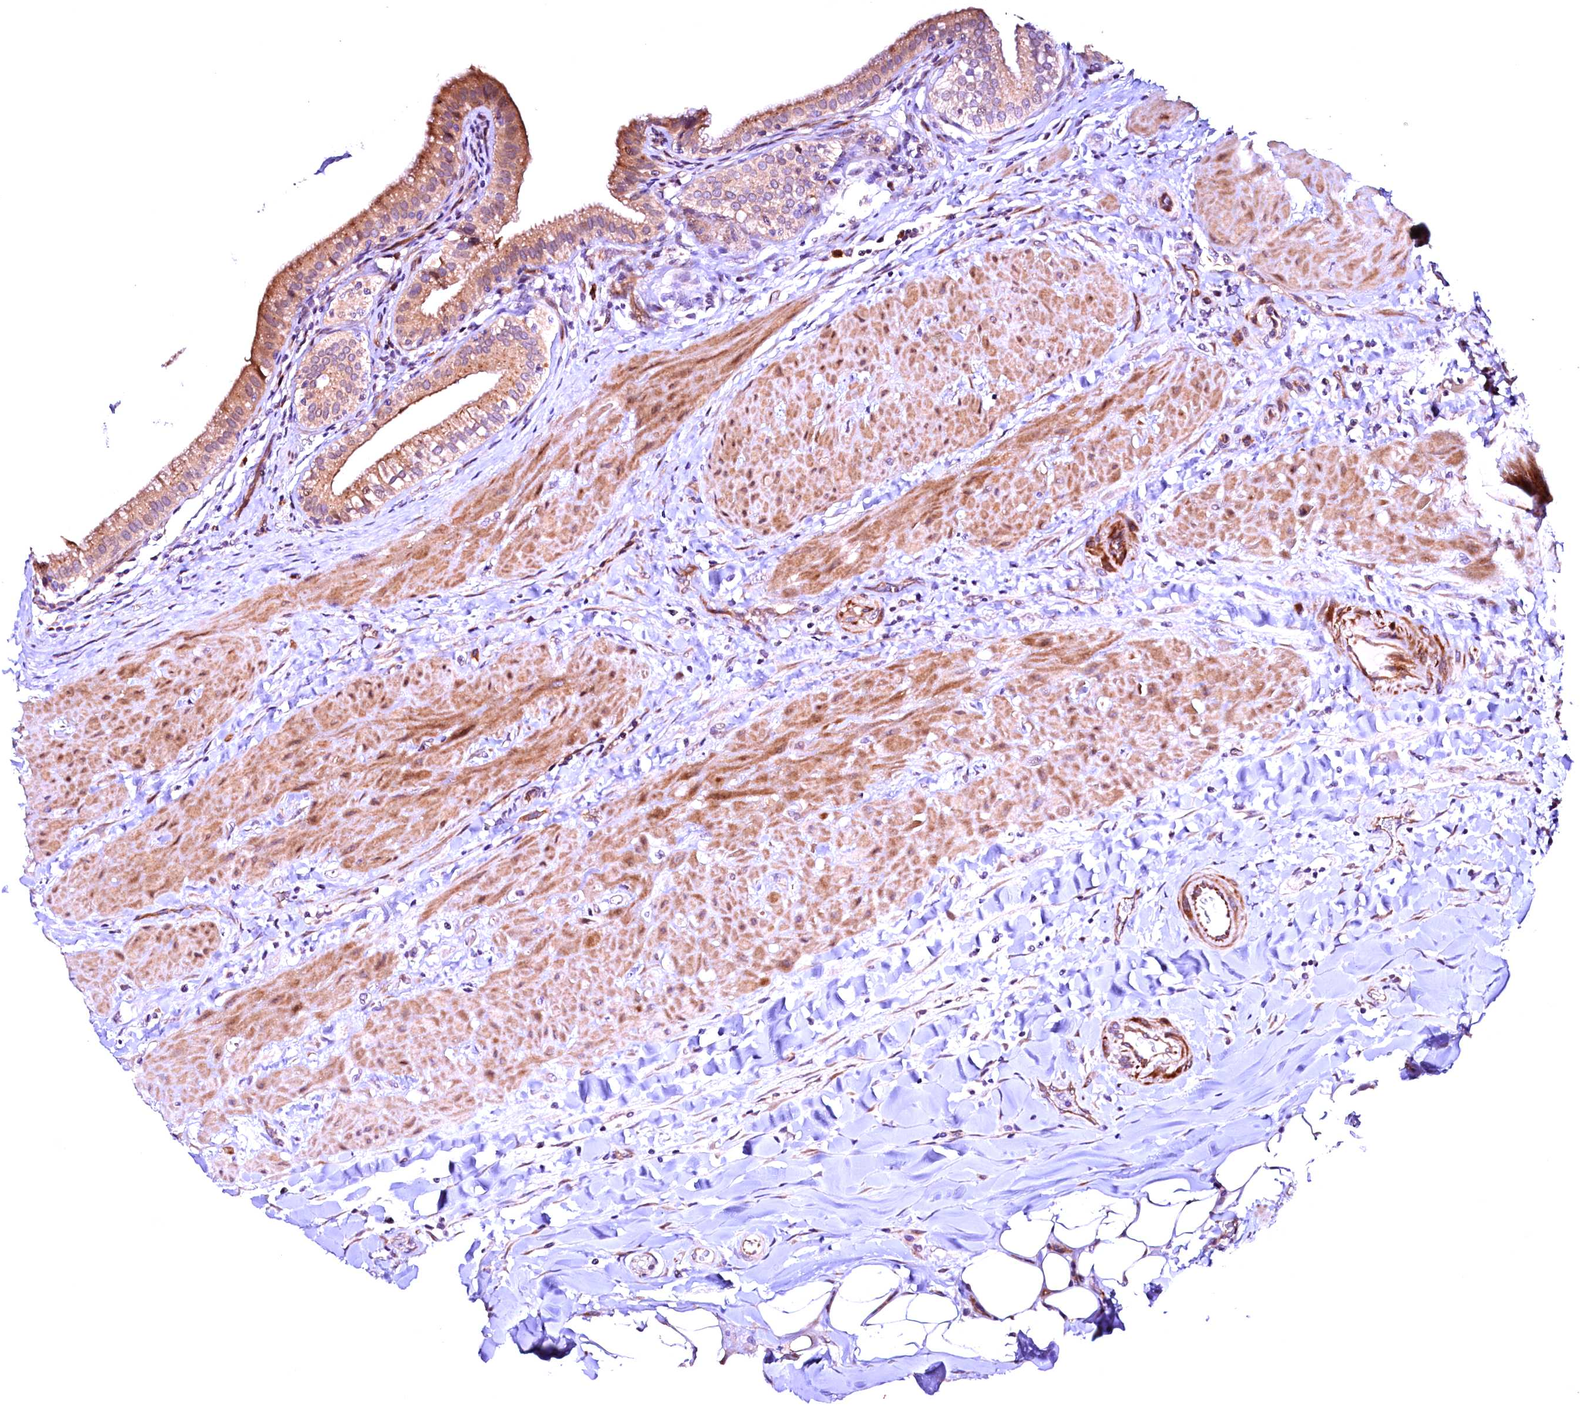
{"staining": {"intensity": "moderate", "quantity": ">75%", "location": "cytoplasmic/membranous"}, "tissue": "gallbladder", "cell_type": "Glandular cells", "image_type": "normal", "snomed": [{"axis": "morphology", "description": "Normal tissue, NOS"}, {"axis": "topography", "description": "Gallbladder"}], "caption": "A micrograph of gallbladder stained for a protein reveals moderate cytoplasmic/membranous brown staining in glandular cells.", "gene": "RPUSD2", "patient": {"sex": "male", "age": 24}}